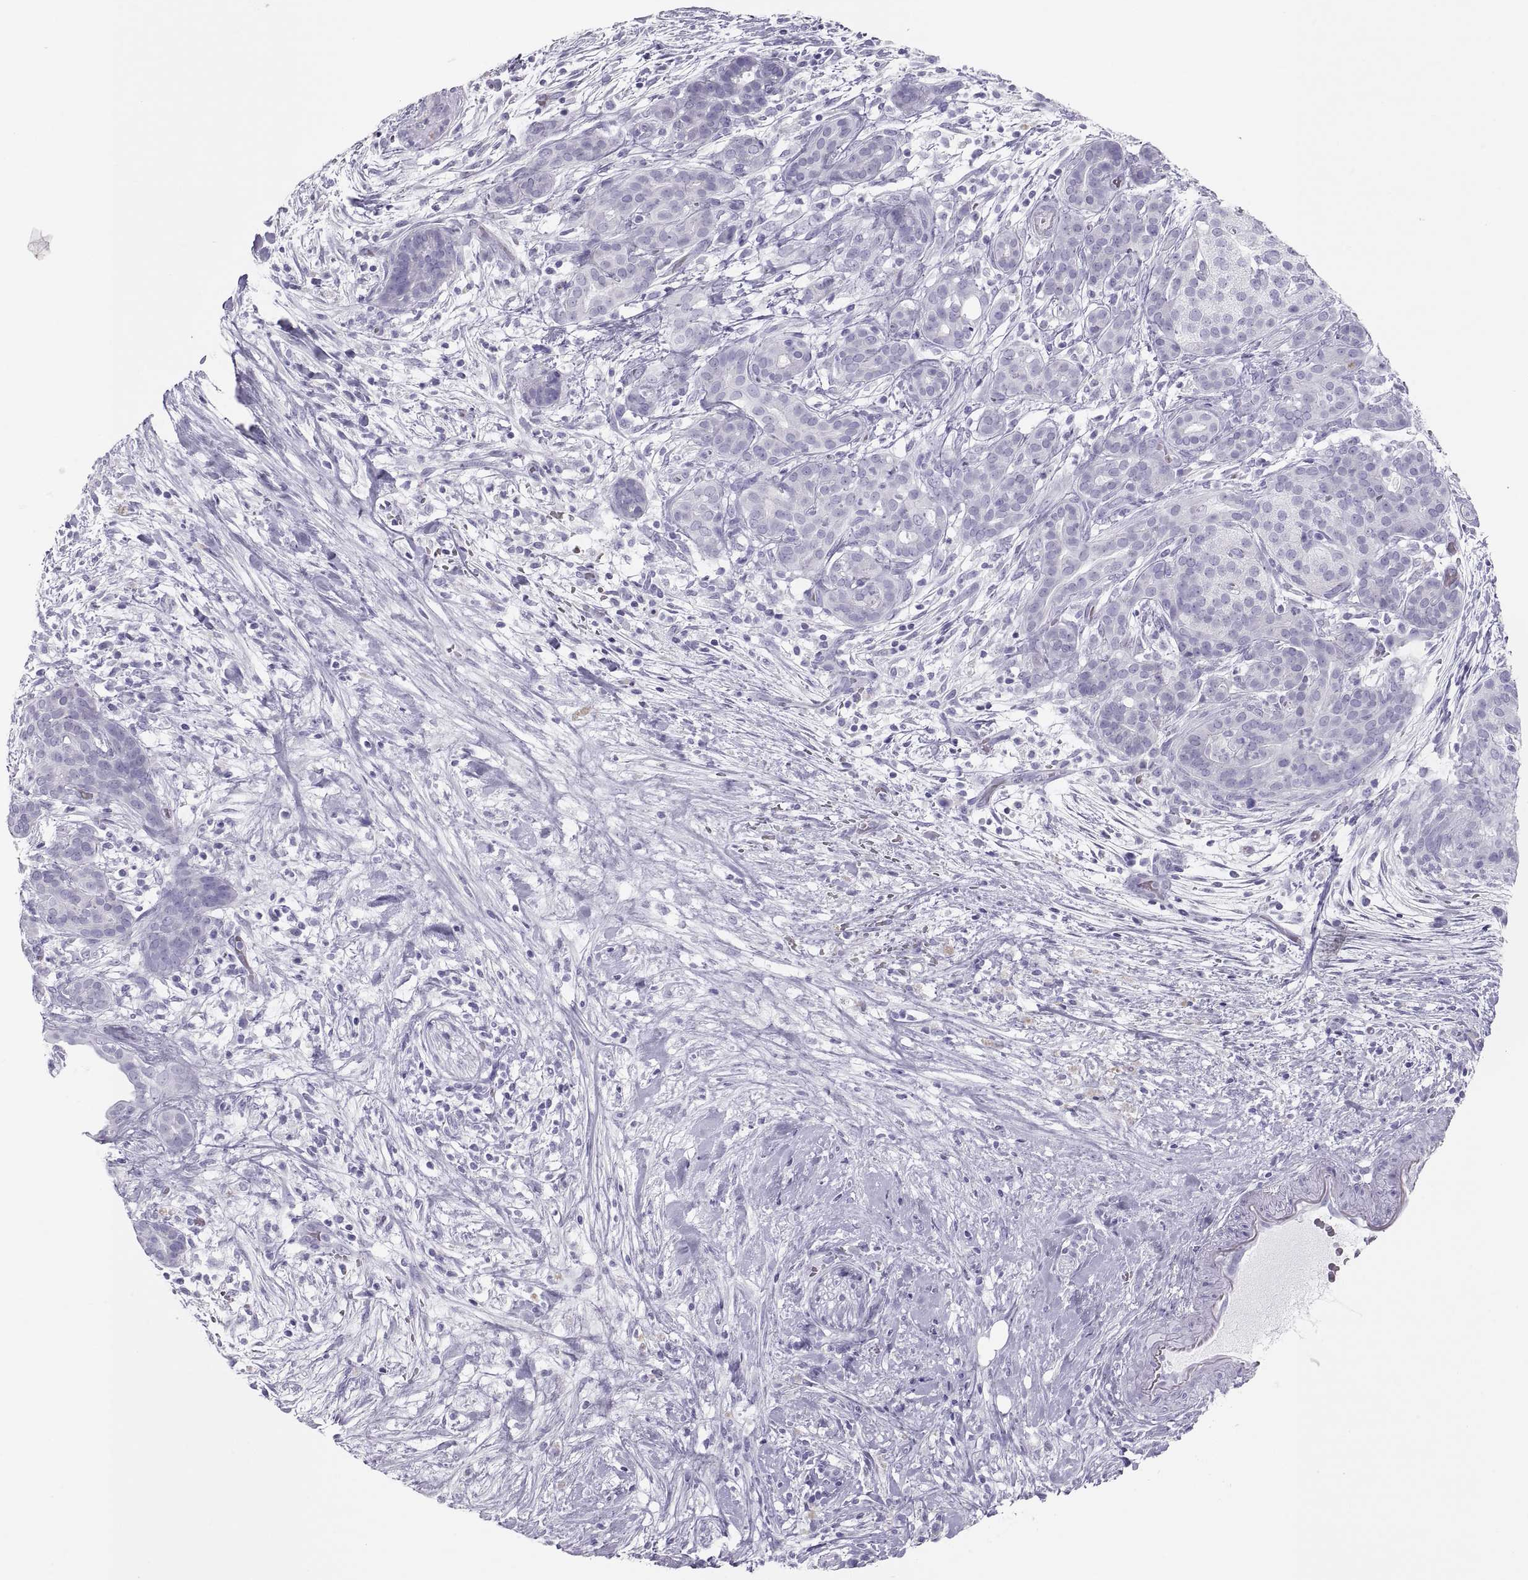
{"staining": {"intensity": "negative", "quantity": "none", "location": "none"}, "tissue": "pancreatic cancer", "cell_type": "Tumor cells", "image_type": "cancer", "snomed": [{"axis": "morphology", "description": "Adenocarcinoma, NOS"}, {"axis": "topography", "description": "Pancreas"}], "caption": "There is no significant staining in tumor cells of pancreatic cancer. (IHC, brightfield microscopy, high magnification).", "gene": "SEMG1", "patient": {"sex": "male", "age": 44}}